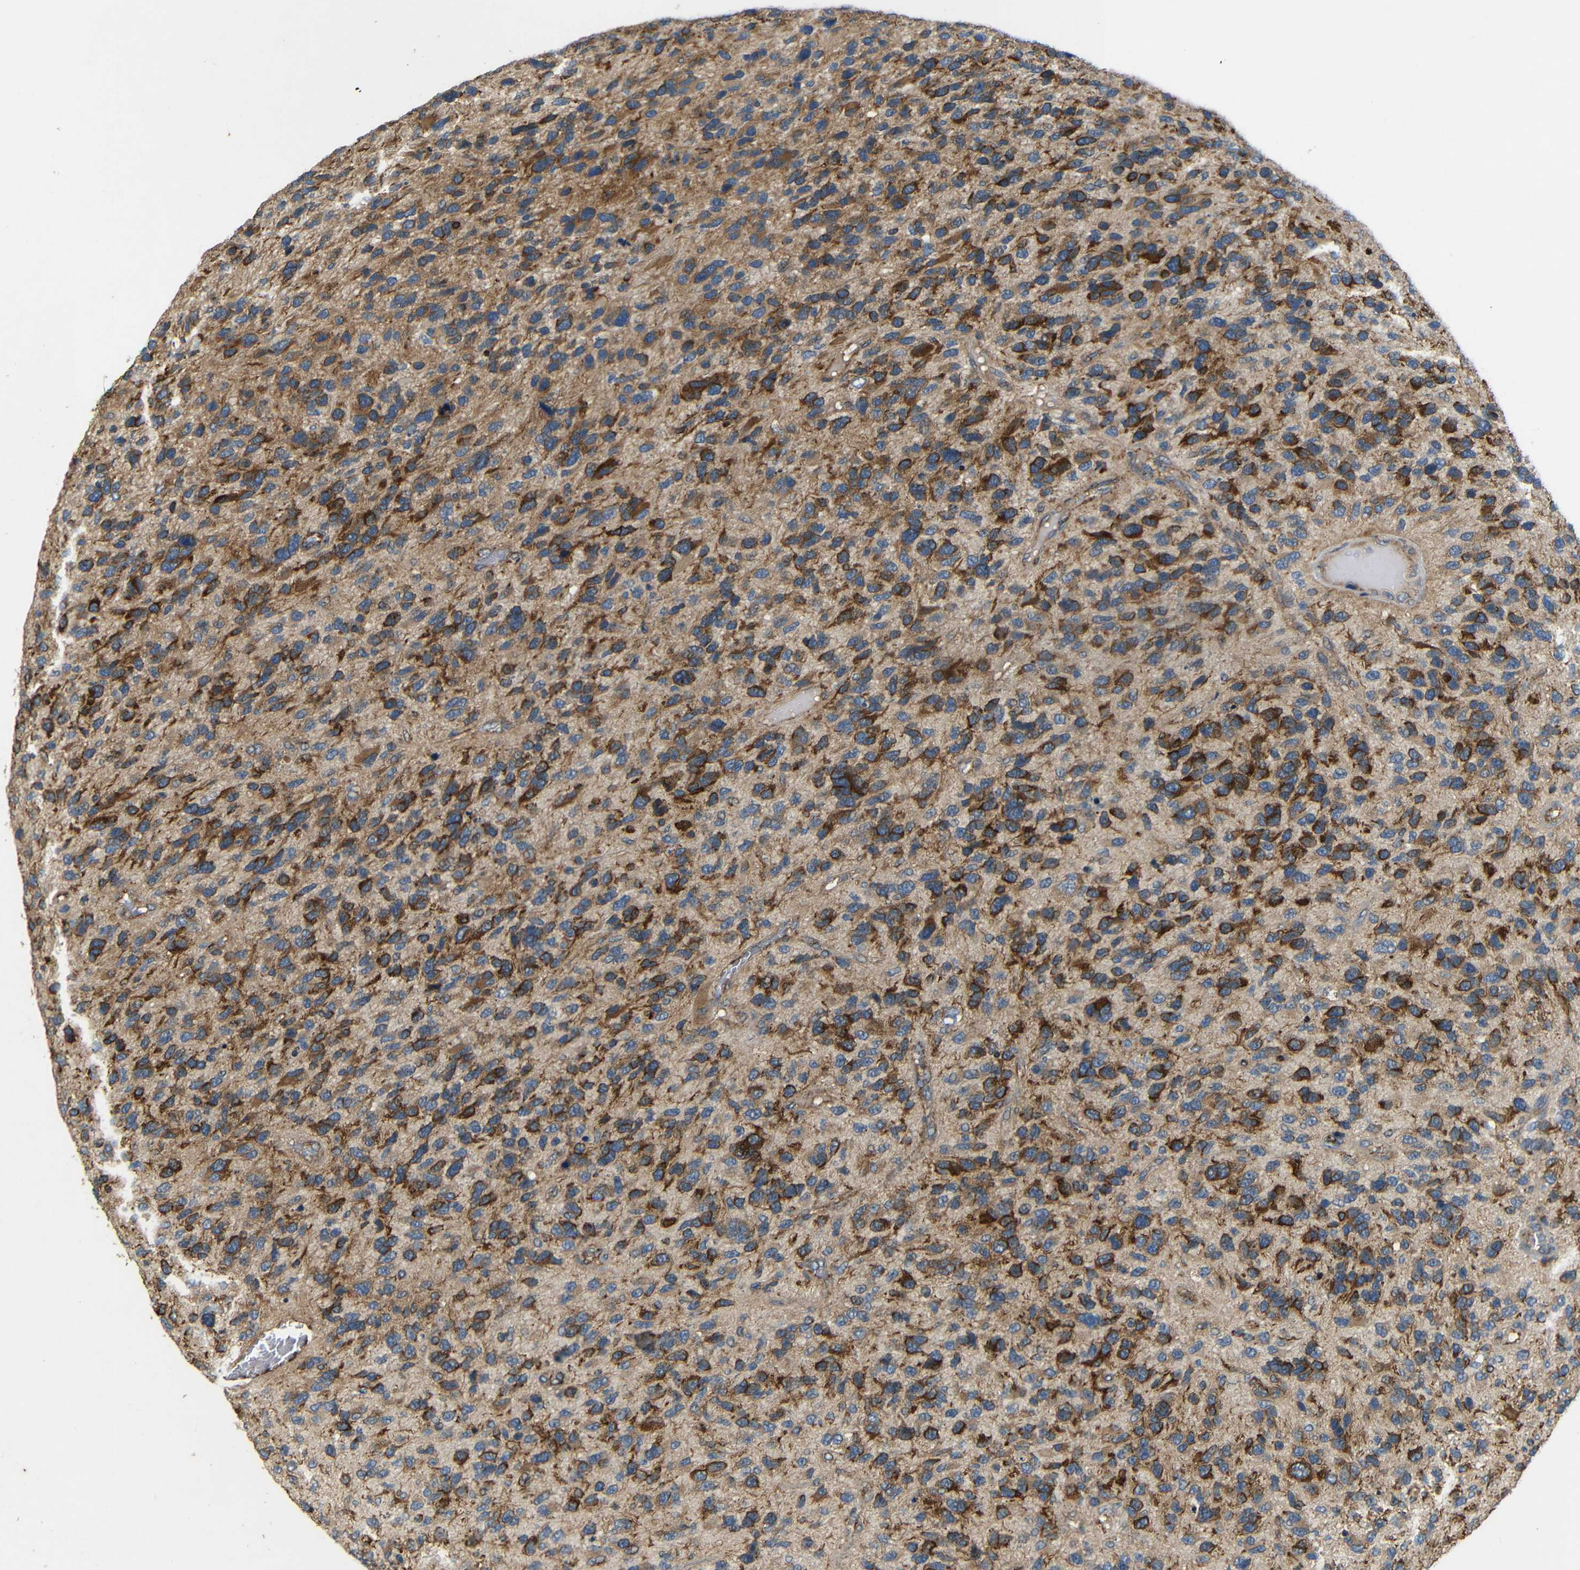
{"staining": {"intensity": "strong", "quantity": ">75%", "location": "cytoplasmic/membranous"}, "tissue": "glioma", "cell_type": "Tumor cells", "image_type": "cancer", "snomed": [{"axis": "morphology", "description": "Glioma, malignant, High grade"}, {"axis": "topography", "description": "Brain"}], "caption": "Protein staining shows strong cytoplasmic/membranous positivity in about >75% of tumor cells in high-grade glioma (malignant). (Brightfield microscopy of DAB IHC at high magnification).", "gene": "ATP7A", "patient": {"sex": "female", "age": 58}}